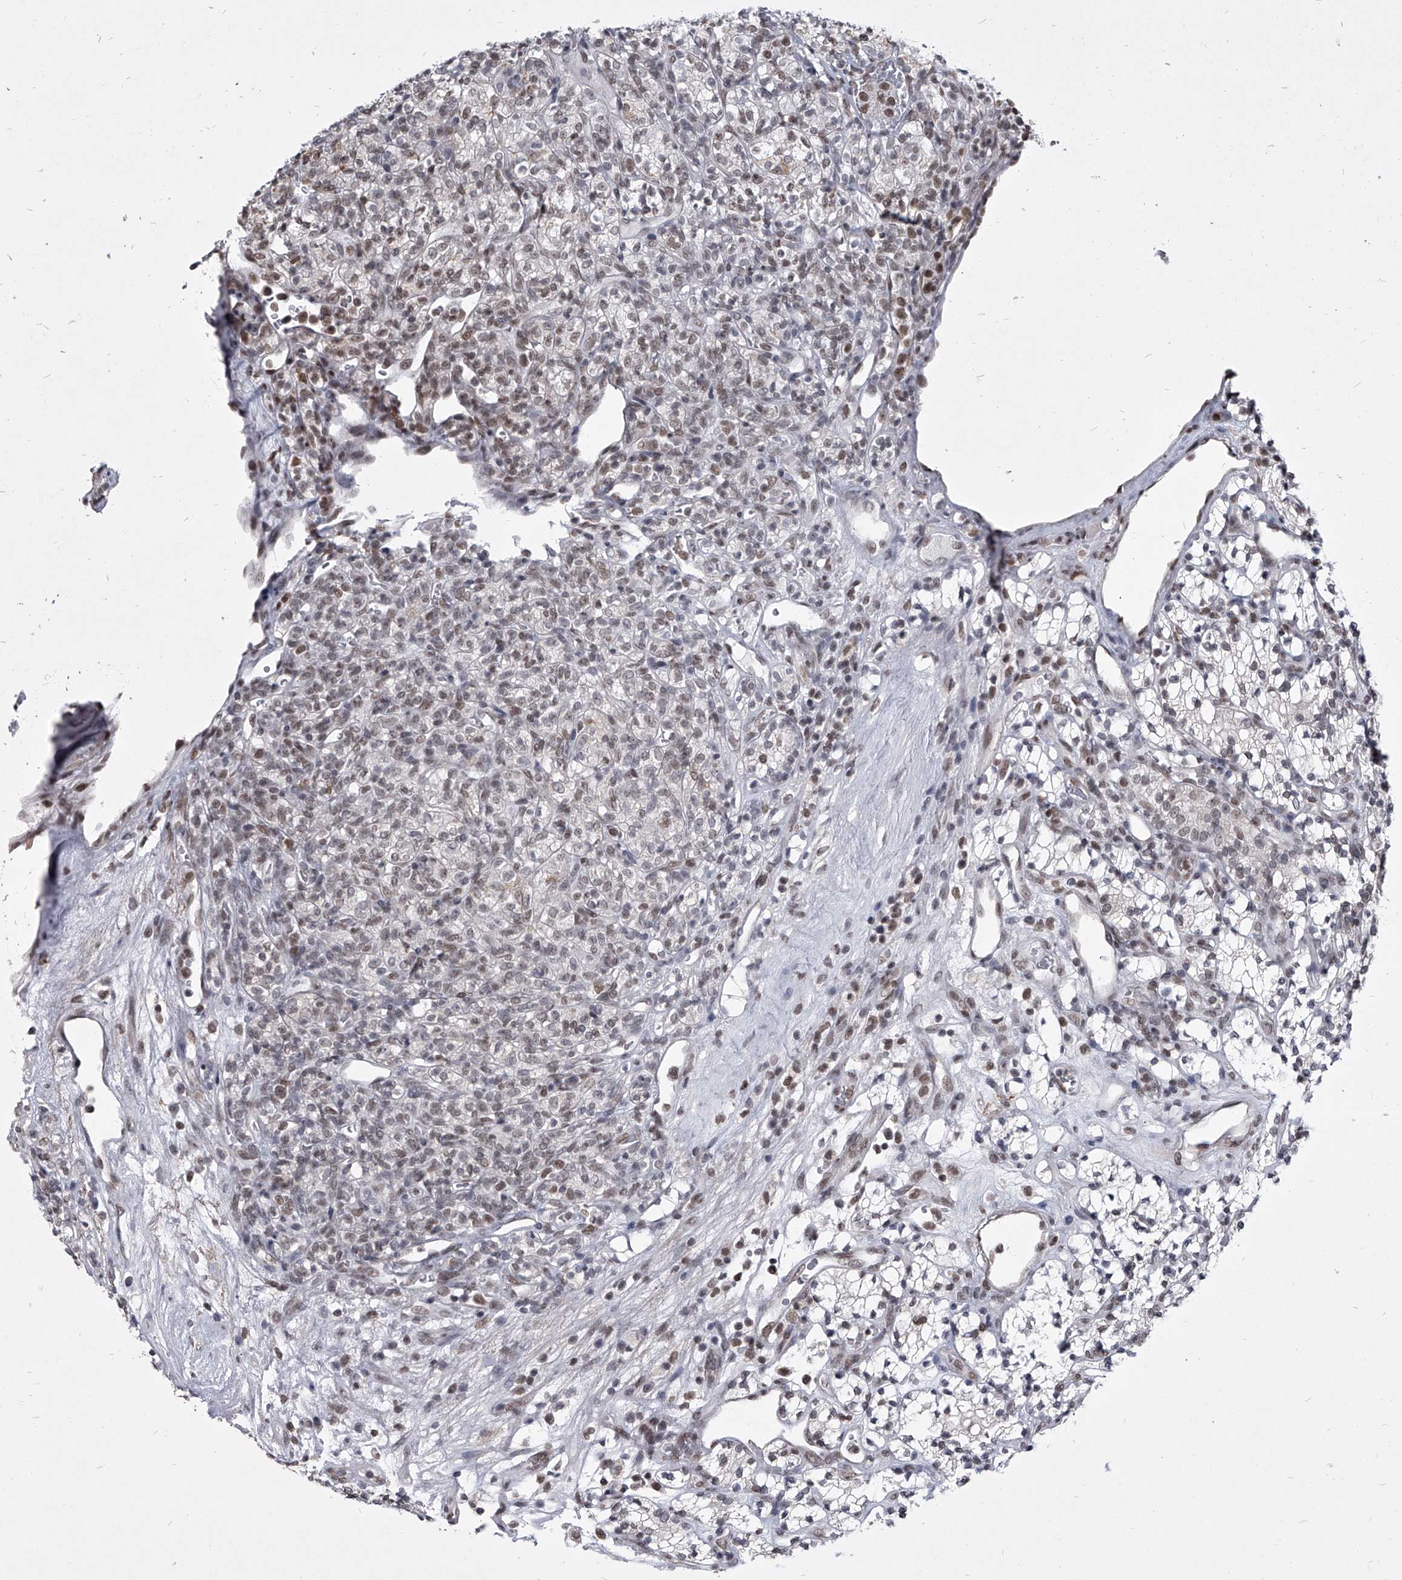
{"staining": {"intensity": "weak", "quantity": "25%-75%", "location": "nuclear"}, "tissue": "renal cancer", "cell_type": "Tumor cells", "image_type": "cancer", "snomed": [{"axis": "morphology", "description": "Adenocarcinoma, NOS"}, {"axis": "topography", "description": "Kidney"}], "caption": "Human renal cancer stained with a brown dye exhibits weak nuclear positive staining in approximately 25%-75% of tumor cells.", "gene": "PPIL4", "patient": {"sex": "male", "age": 77}}